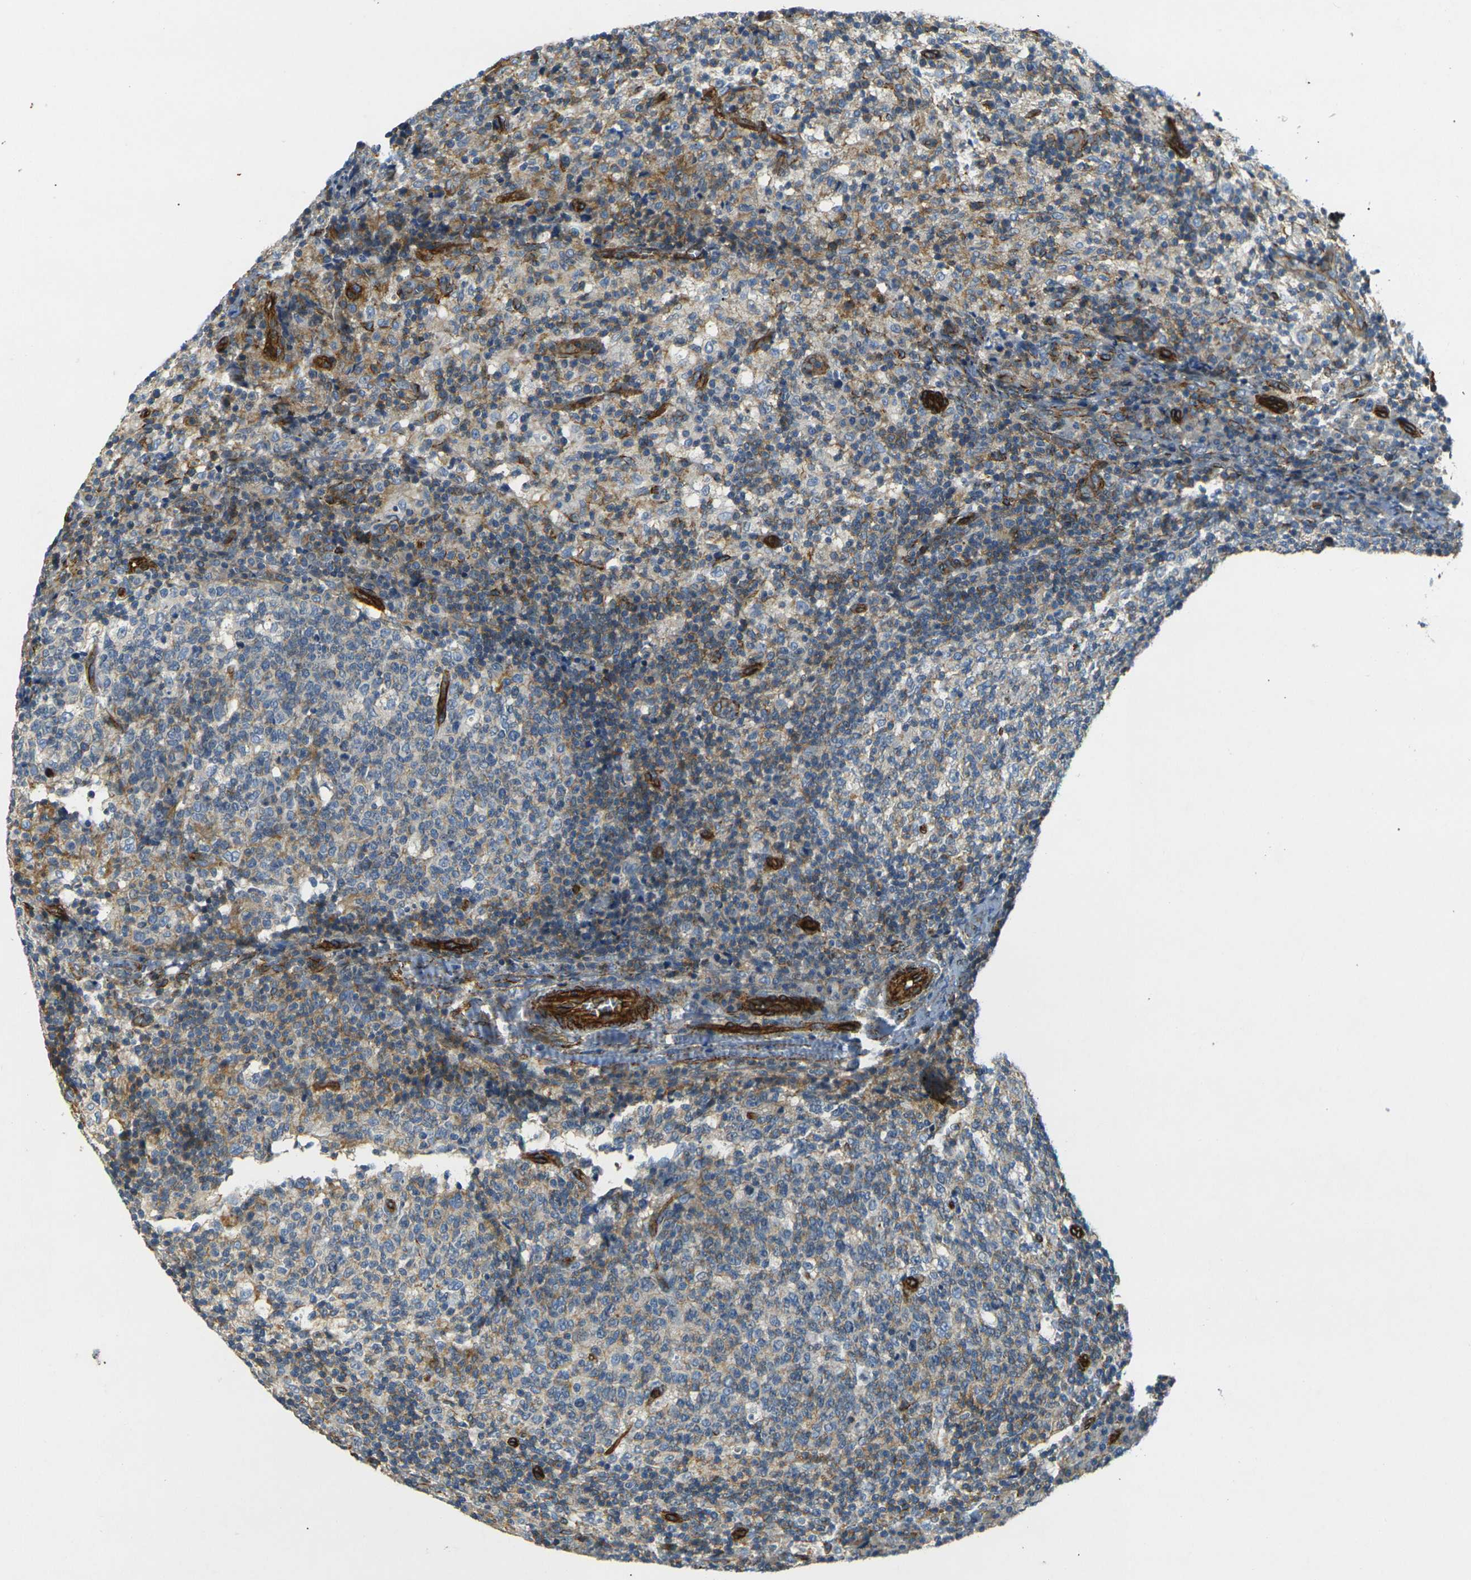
{"staining": {"intensity": "weak", "quantity": ">75%", "location": "cytoplasmic/membranous"}, "tissue": "lymph node", "cell_type": "Germinal center cells", "image_type": "normal", "snomed": [{"axis": "morphology", "description": "Normal tissue, NOS"}, {"axis": "morphology", "description": "Inflammation, NOS"}, {"axis": "topography", "description": "Lymph node"}], "caption": "Immunohistochemistry (IHC) micrograph of benign lymph node stained for a protein (brown), which displays low levels of weak cytoplasmic/membranous expression in about >75% of germinal center cells.", "gene": "EPHA7", "patient": {"sex": "male", "age": 55}}